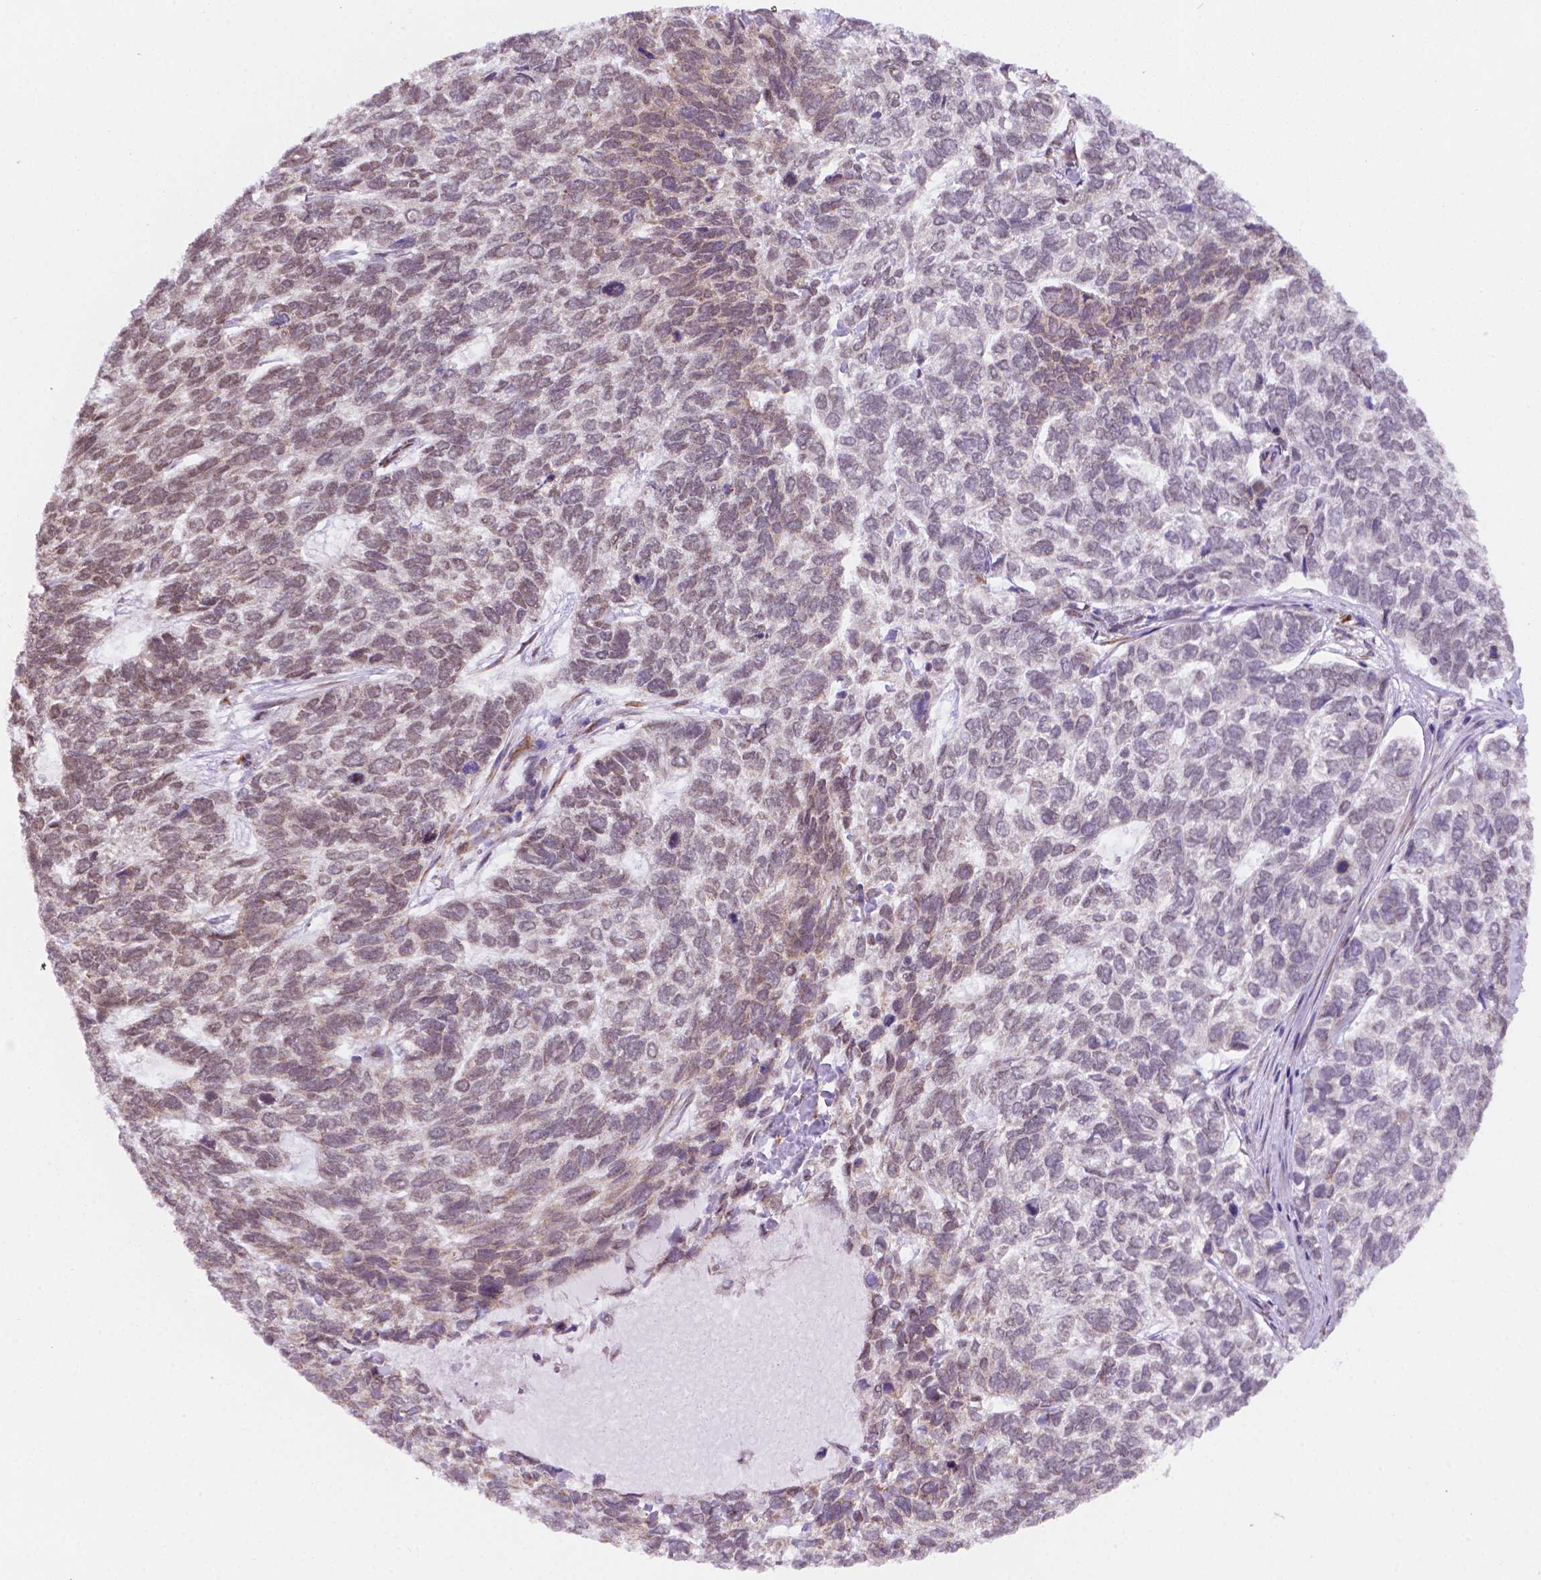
{"staining": {"intensity": "weak", "quantity": "<25%", "location": "cytoplasmic/membranous"}, "tissue": "skin cancer", "cell_type": "Tumor cells", "image_type": "cancer", "snomed": [{"axis": "morphology", "description": "Basal cell carcinoma"}, {"axis": "topography", "description": "Skin"}], "caption": "A photomicrograph of human basal cell carcinoma (skin) is negative for staining in tumor cells.", "gene": "FNIP1", "patient": {"sex": "female", "age": 65}}